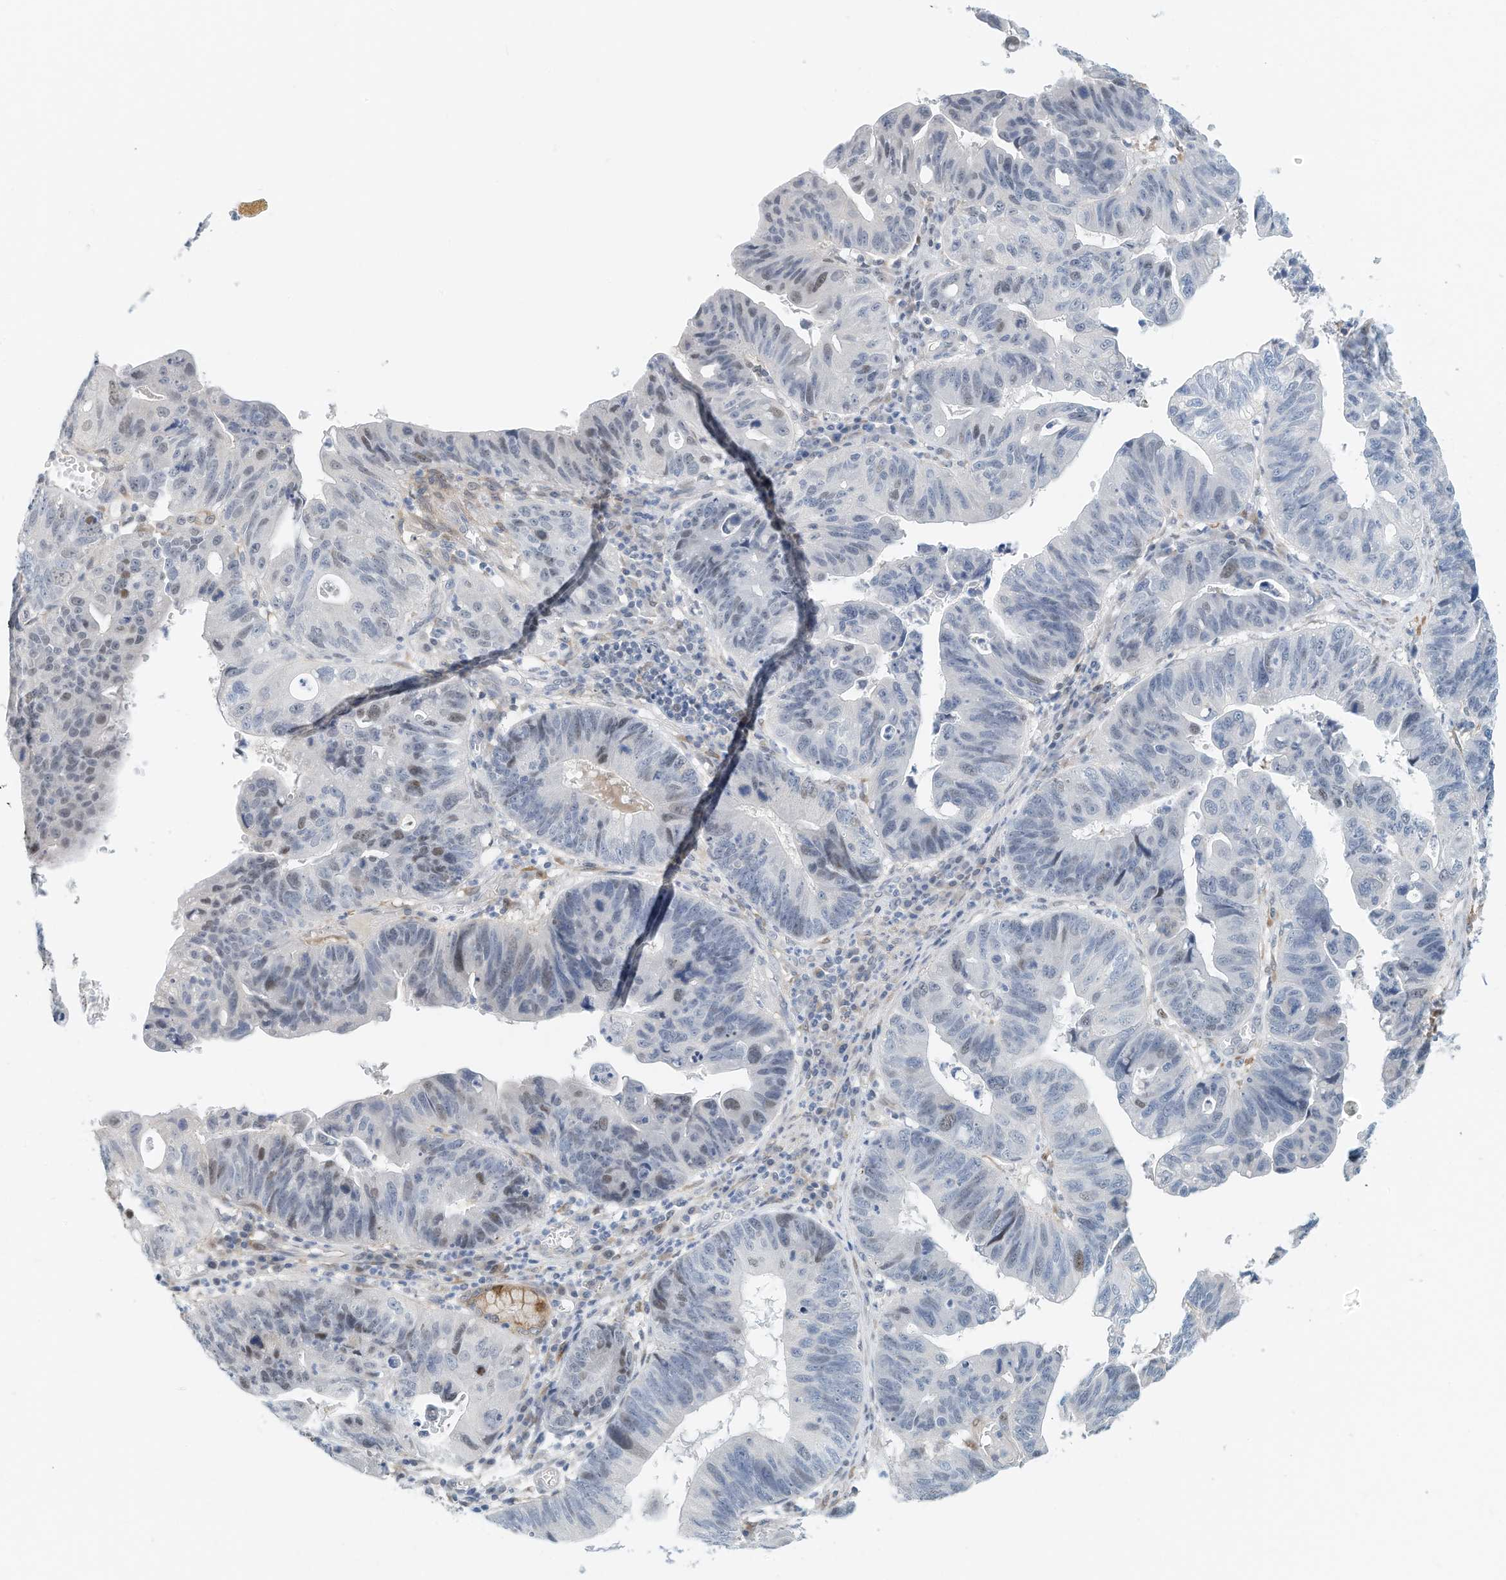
{"staining": {"intensity": "negative", "quantity": "none", "location": "none"}, "tissue": "stomach cancer", "cell_type": "Tumor cells", "image_type": "cancer", "snomed": [{"axis": "morphology", "description": "Adenocarcinoma, NOS"}, {"axis": "topography", "description": "Stomach"}], "caption": "Photomicrograph shows no protein staining in tumor cells of adenocarcinoma (stomach) tissue. (DAB immunohistochemistry visualized using brightfield microscopy, high magnification).", "gene": "ARHGAP28", "patient": {"sex": "male", "age": 59}}